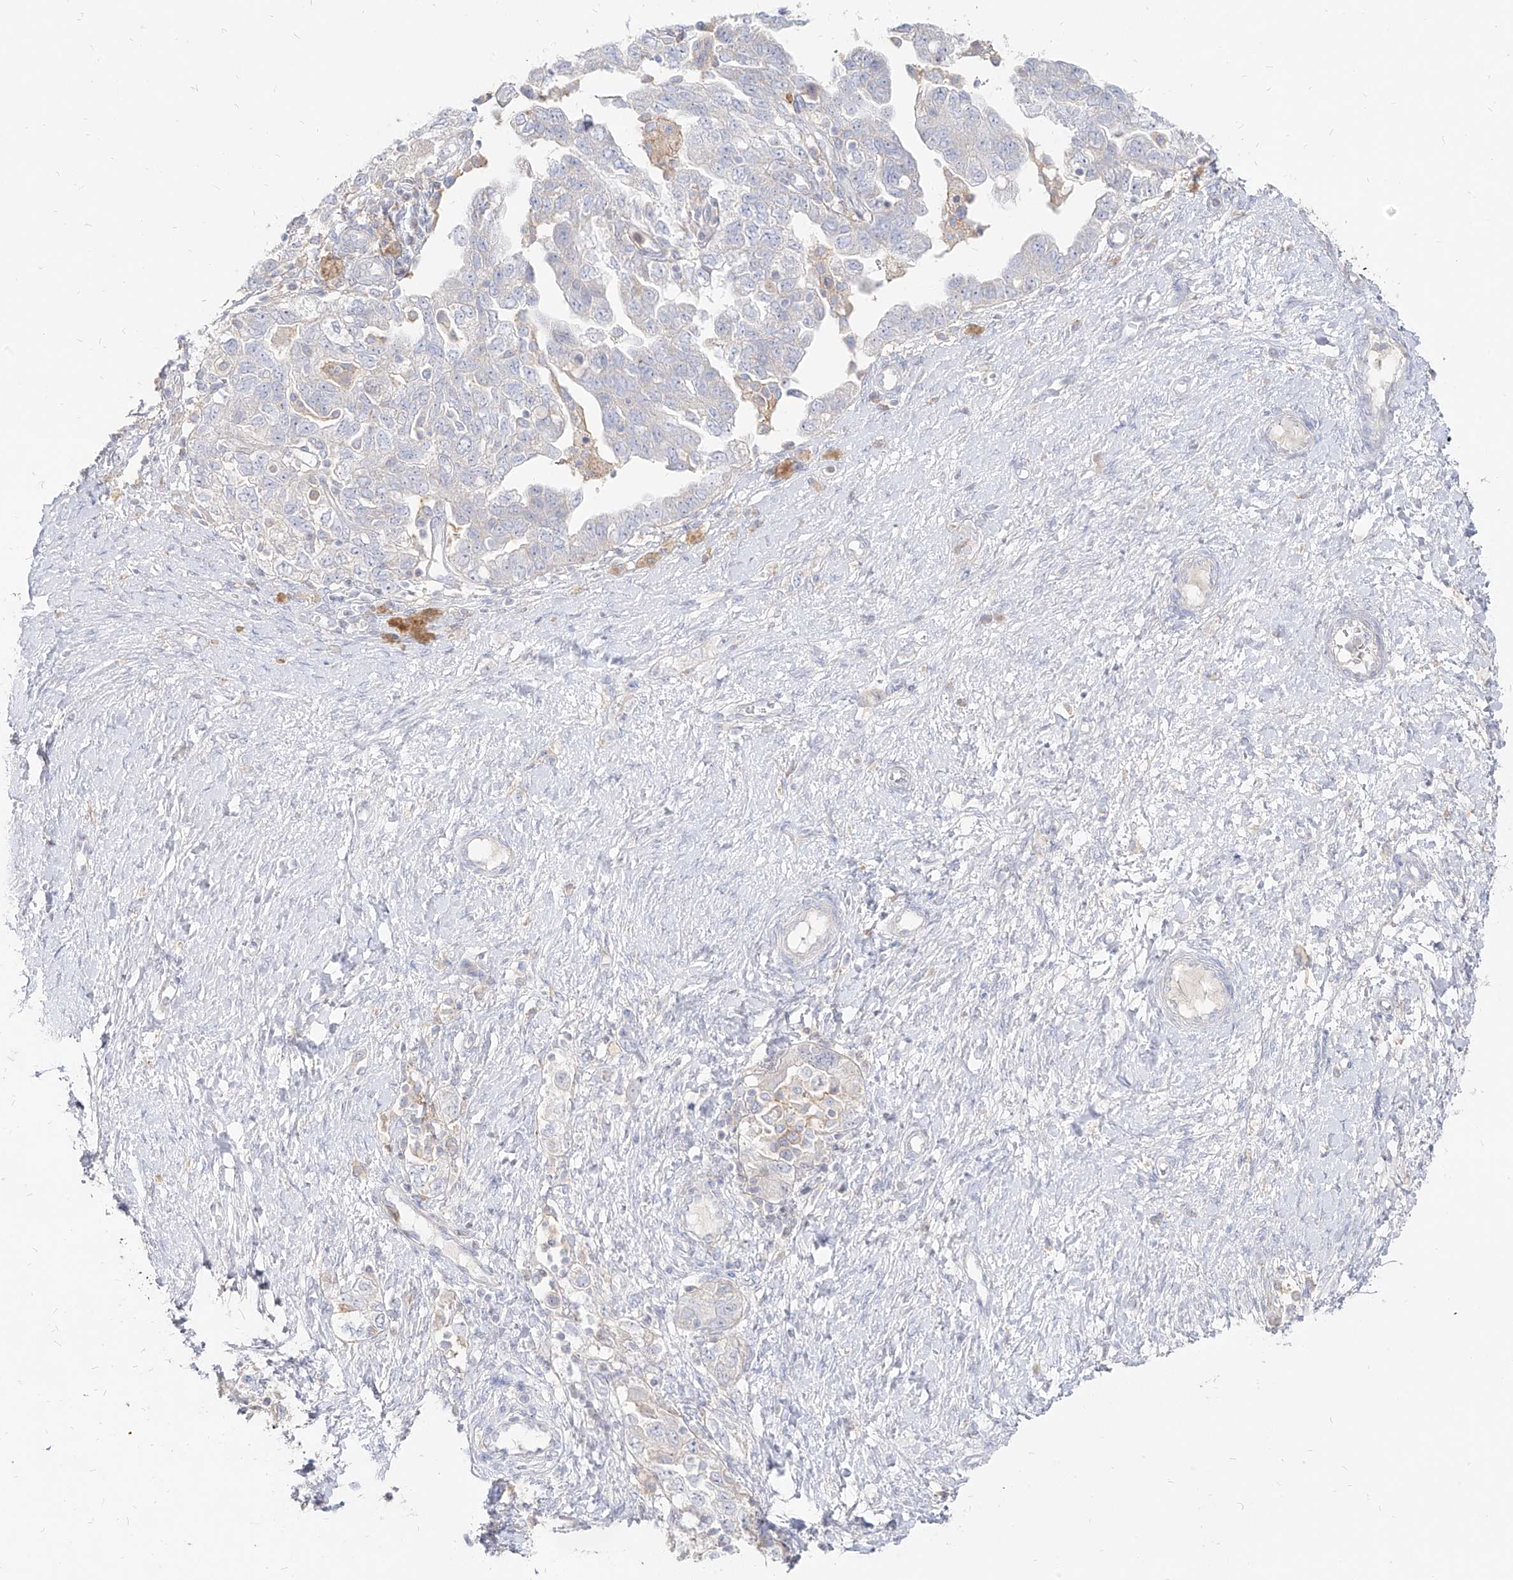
{"staining": {"intensity": "negative", "quantity": "none", "location": "none"}, "tissue": "ovarian cancer", "cell_type": "Tumor cells", "image_type": "cancer", "snomed": [{"axis": "morphology", "description": "Carcinoma, NOS"}, {"axis": "morphology", "description": "Cystadenocarcinoma, serous, NOS"}, {"axis": "topography", "description": "Ovary"}], "caption": "Immunohistochemistry (IHC) histopathology image of human ovarian cancer (serous cystadenocarcinoma) stained for a protein (brown), which shows no expression in tumor cells.", "gene": "RBFOX3", "patient": {"sex": "female", "age": 69}}